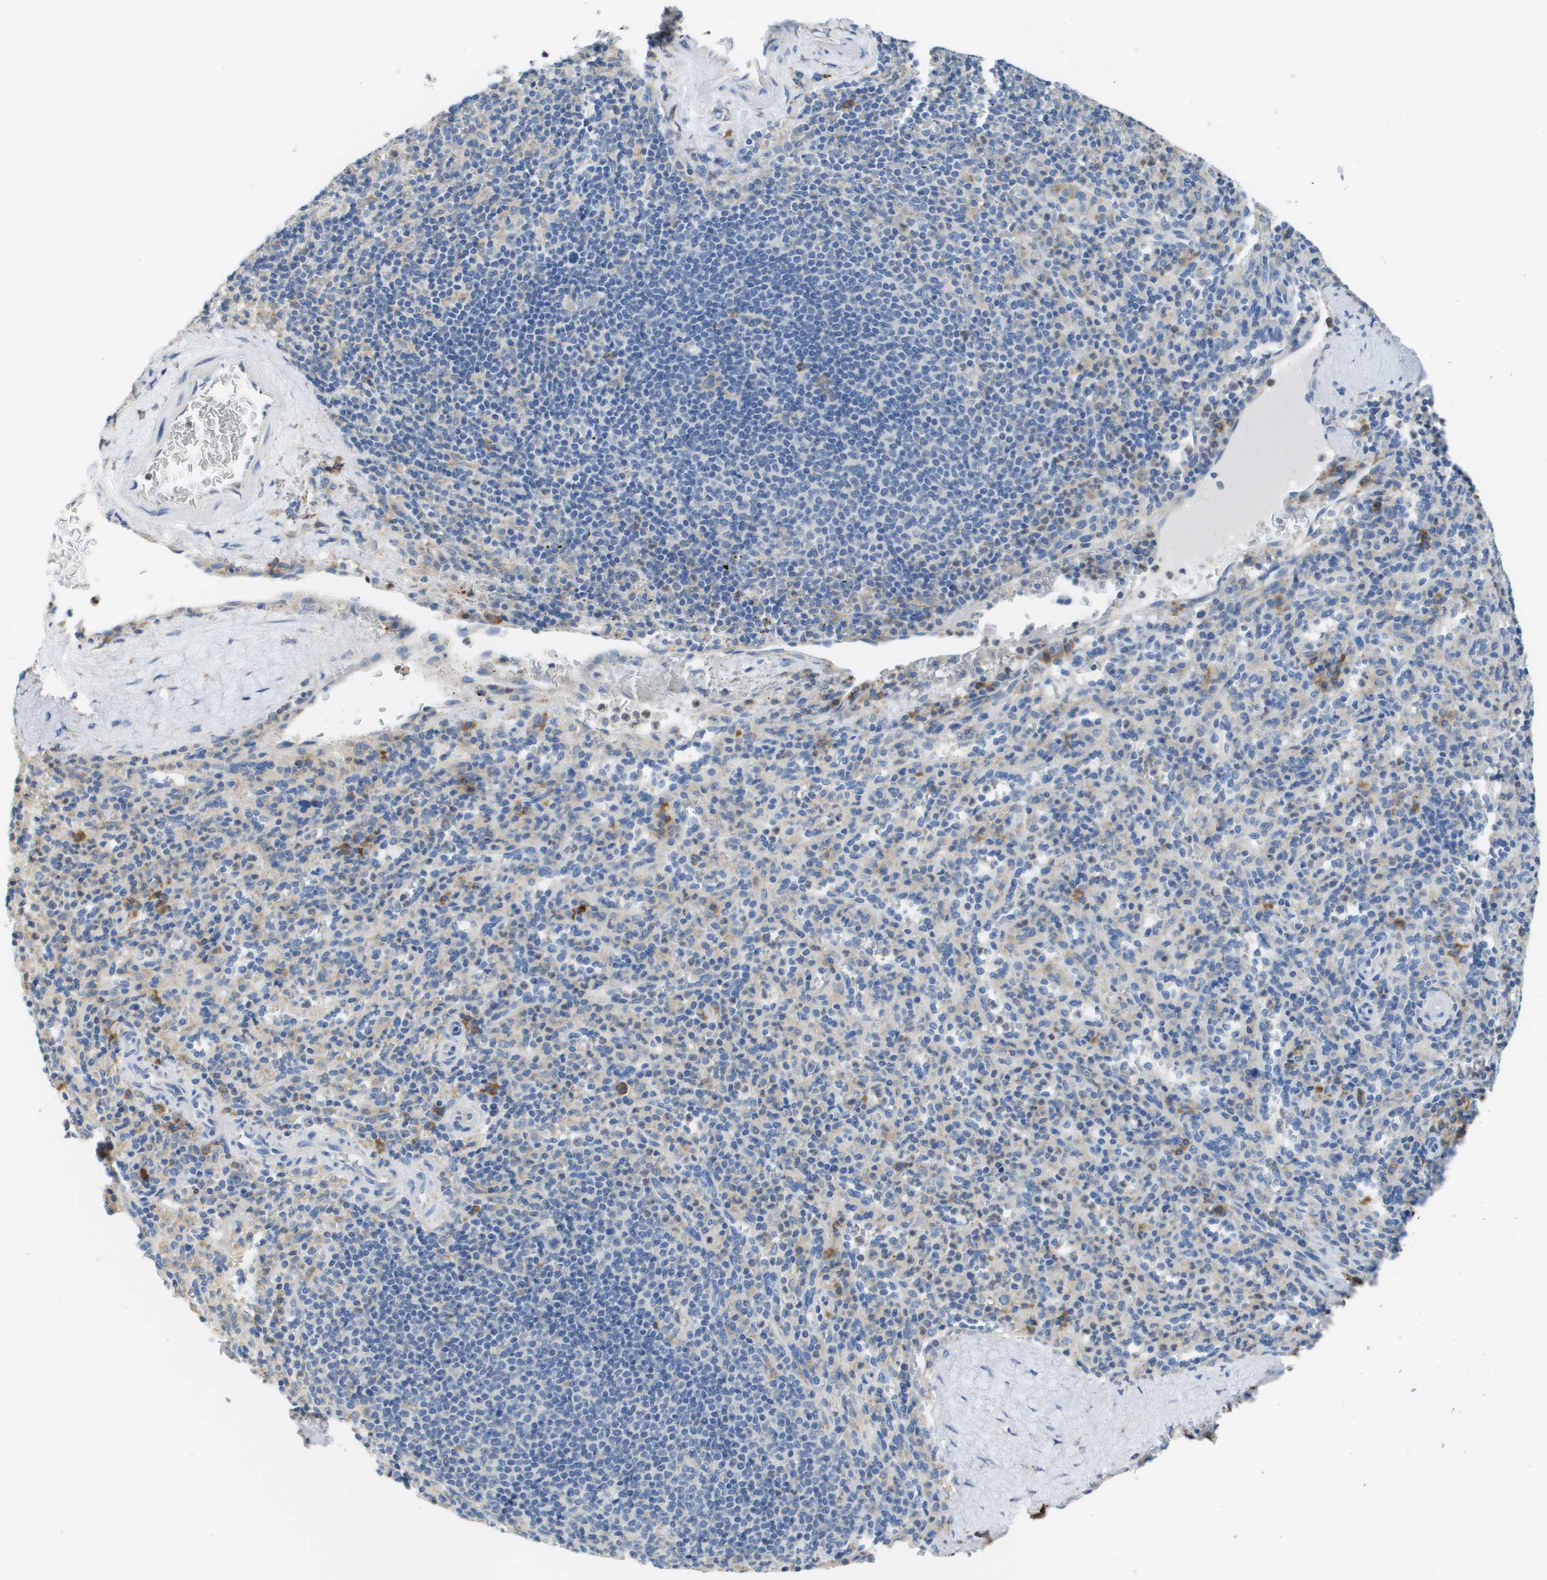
{"staining": {"intensity": "negative", "quantity": "none", "location": "none"}, "tissue": "spleen", "cell_type": "Cells in red pulp", "image_type": "normal", "snomed": [{"axis": "morphology", "description": "Normal tissue, NOS"}, {"axis": "topography", "description": "Spleen"}], "caption": "Spleen stained for a protein using immunohistochemistry (IHC) reveals no staining cells in red pulp.", "gene": "SDR42E1", "patient": {"sex": "male", "age": 36}}